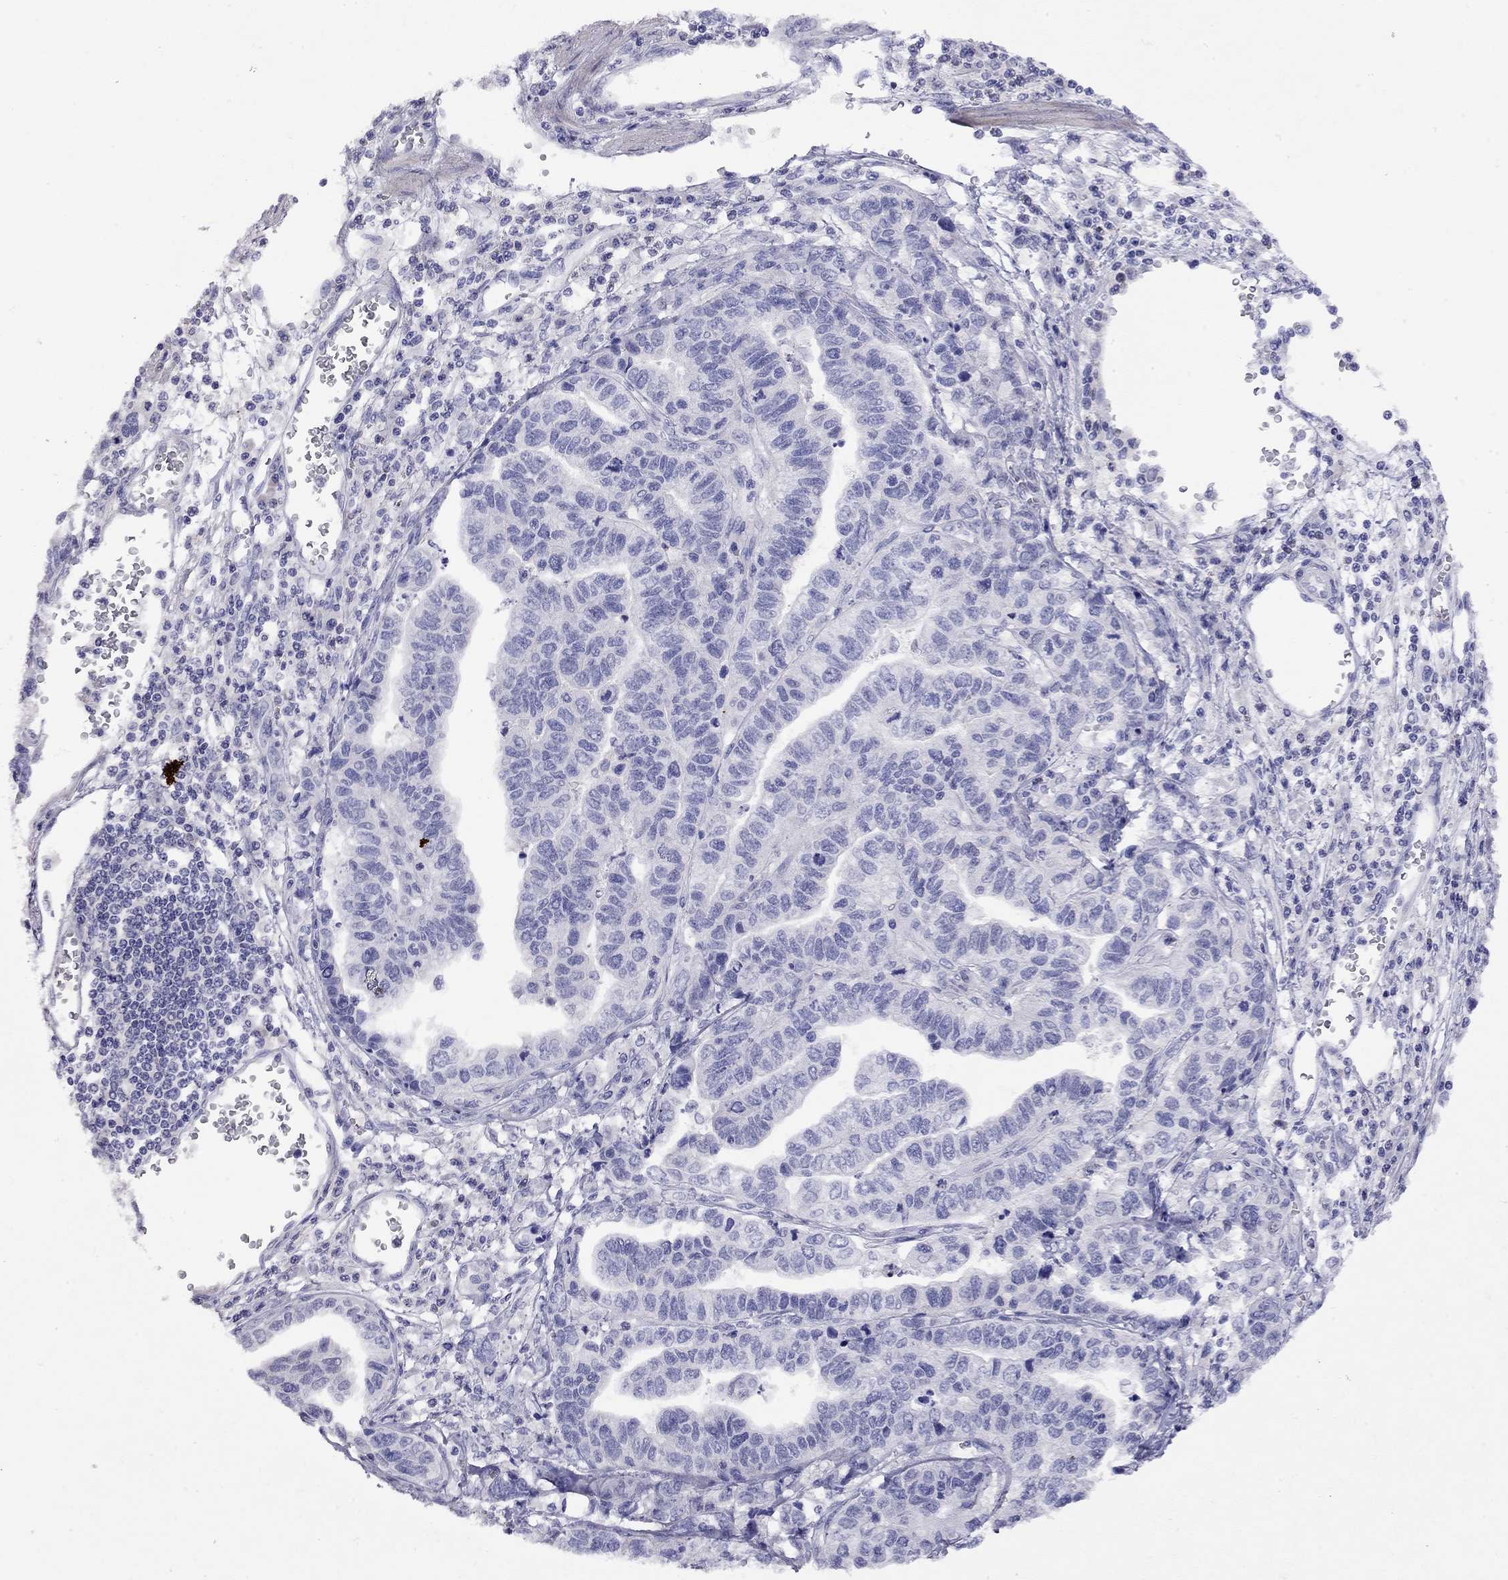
{"staining": {"intensity": "negative", "quantity": "none", "location": "none"}, "tissue": "stomach cancer", "cell_type": "Tumor cells", "image_type": "cancer", "snomed": [{"axis": "morphology", "description": "Adenocarcinoma, NOS"}, {"axis": "topography", "description": "Stomach, upper"}], "caption": "Immunohistochemical staining of human stomach cancer demonstrates no significant expression in tumor cells.", "gene": "GNAT3", "patient": {"sex": "female", "age": 67}}